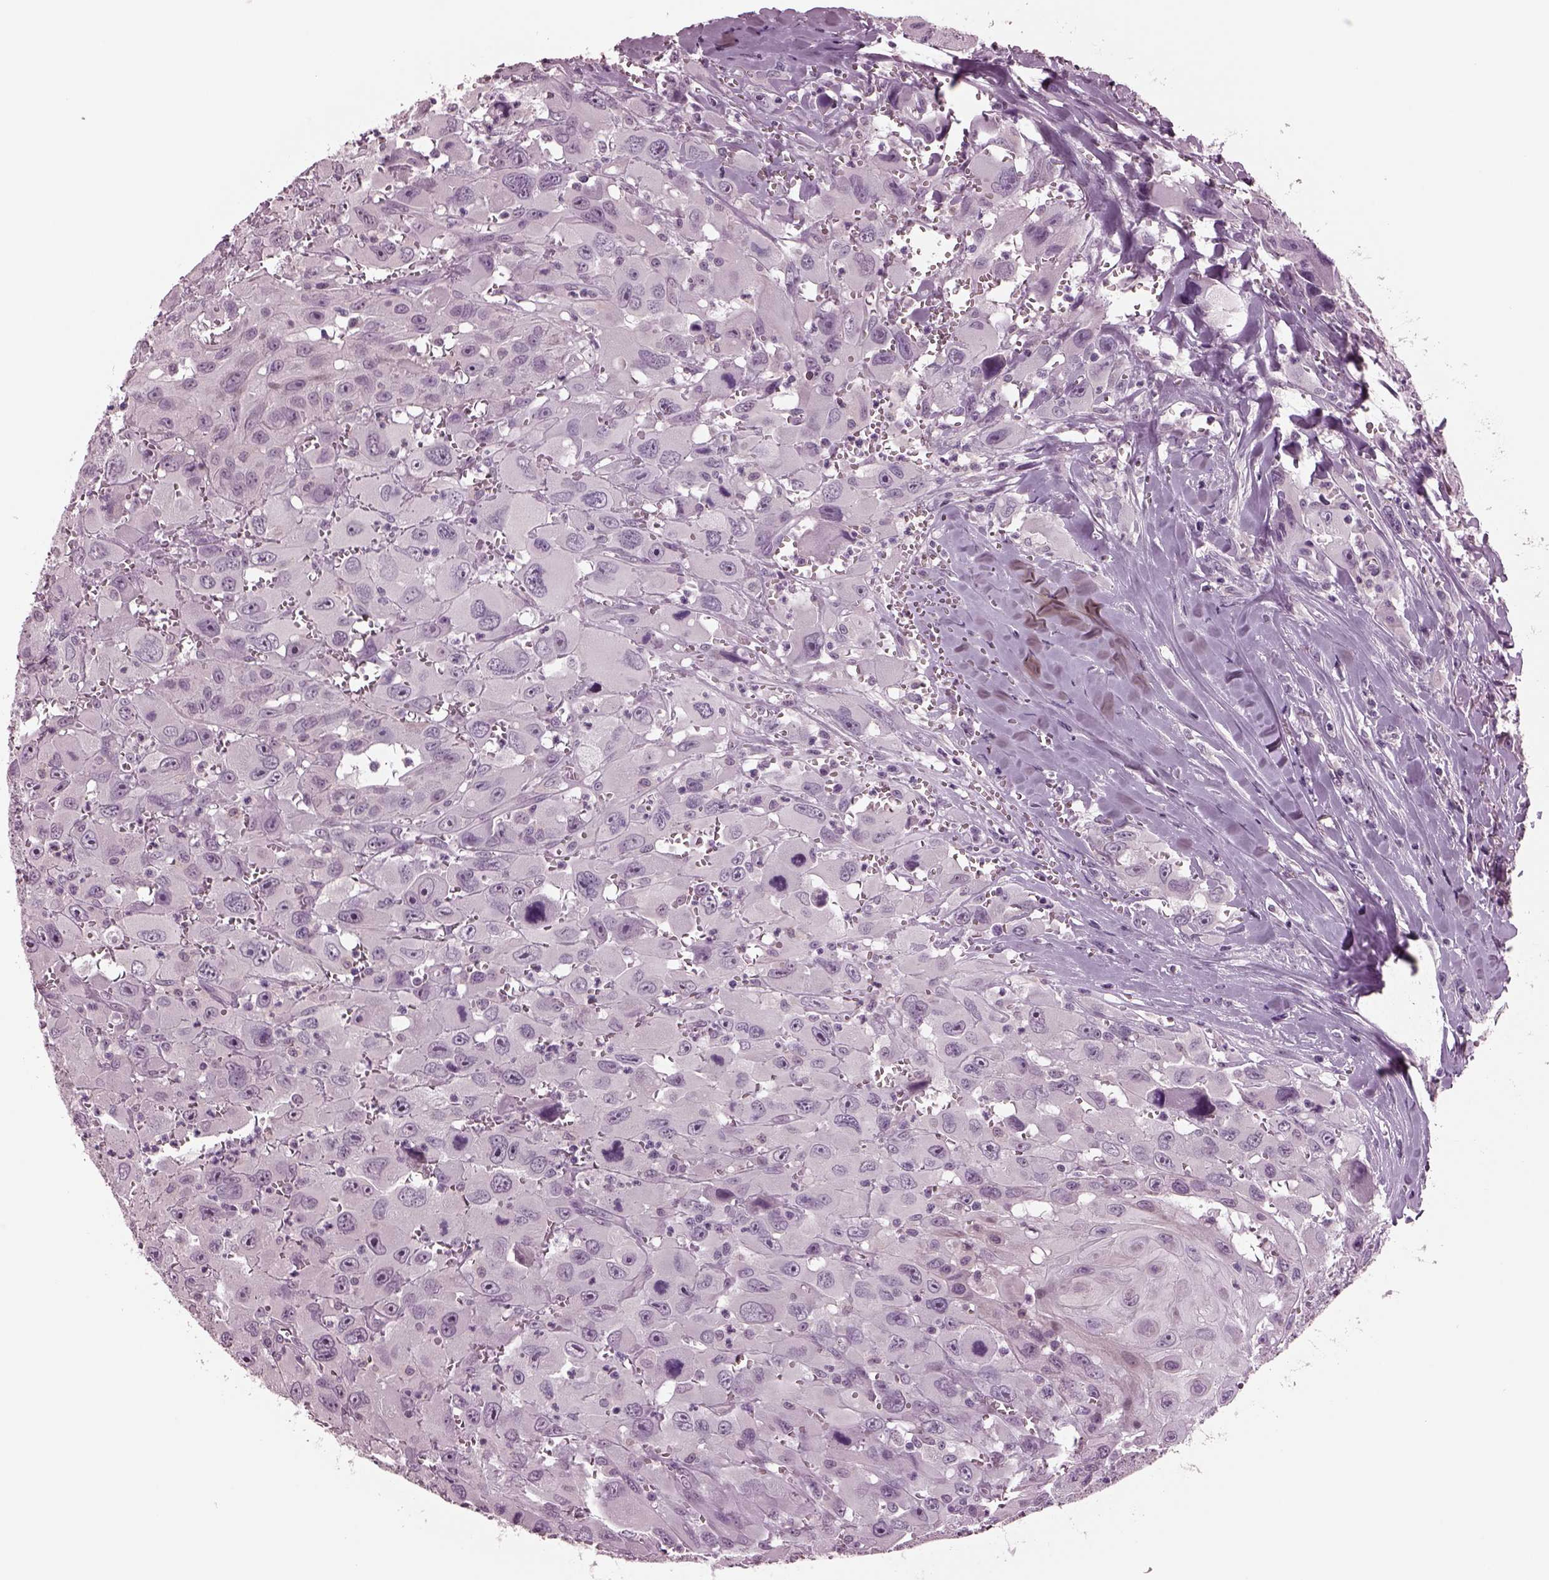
{"staining": {"intensity": "negative", "quantity": "none", "location": "none"}, "tissue": "head and neck cancer", "cell_type": "Tumor cells", "image_type": "cancer", "snomed": [{"axis": "morphology", "description": "Squamous cell carcinoma, NOS"}, {"axis": "morphology", "description": "Squamous cell carcinoma, metastatic, NOS"}, {"axis": "topography", "description": "Oral tissue"}, {"axis": "topography", "description": "Head-Neck"}], "caption": "Metastatic squamous cell carcinoma (head and neck) was stained to show a protein in brown. There is no significant staining in tumor cells.", "gene": "MIB2", "patient": {"sex": "female", "age": 85}}